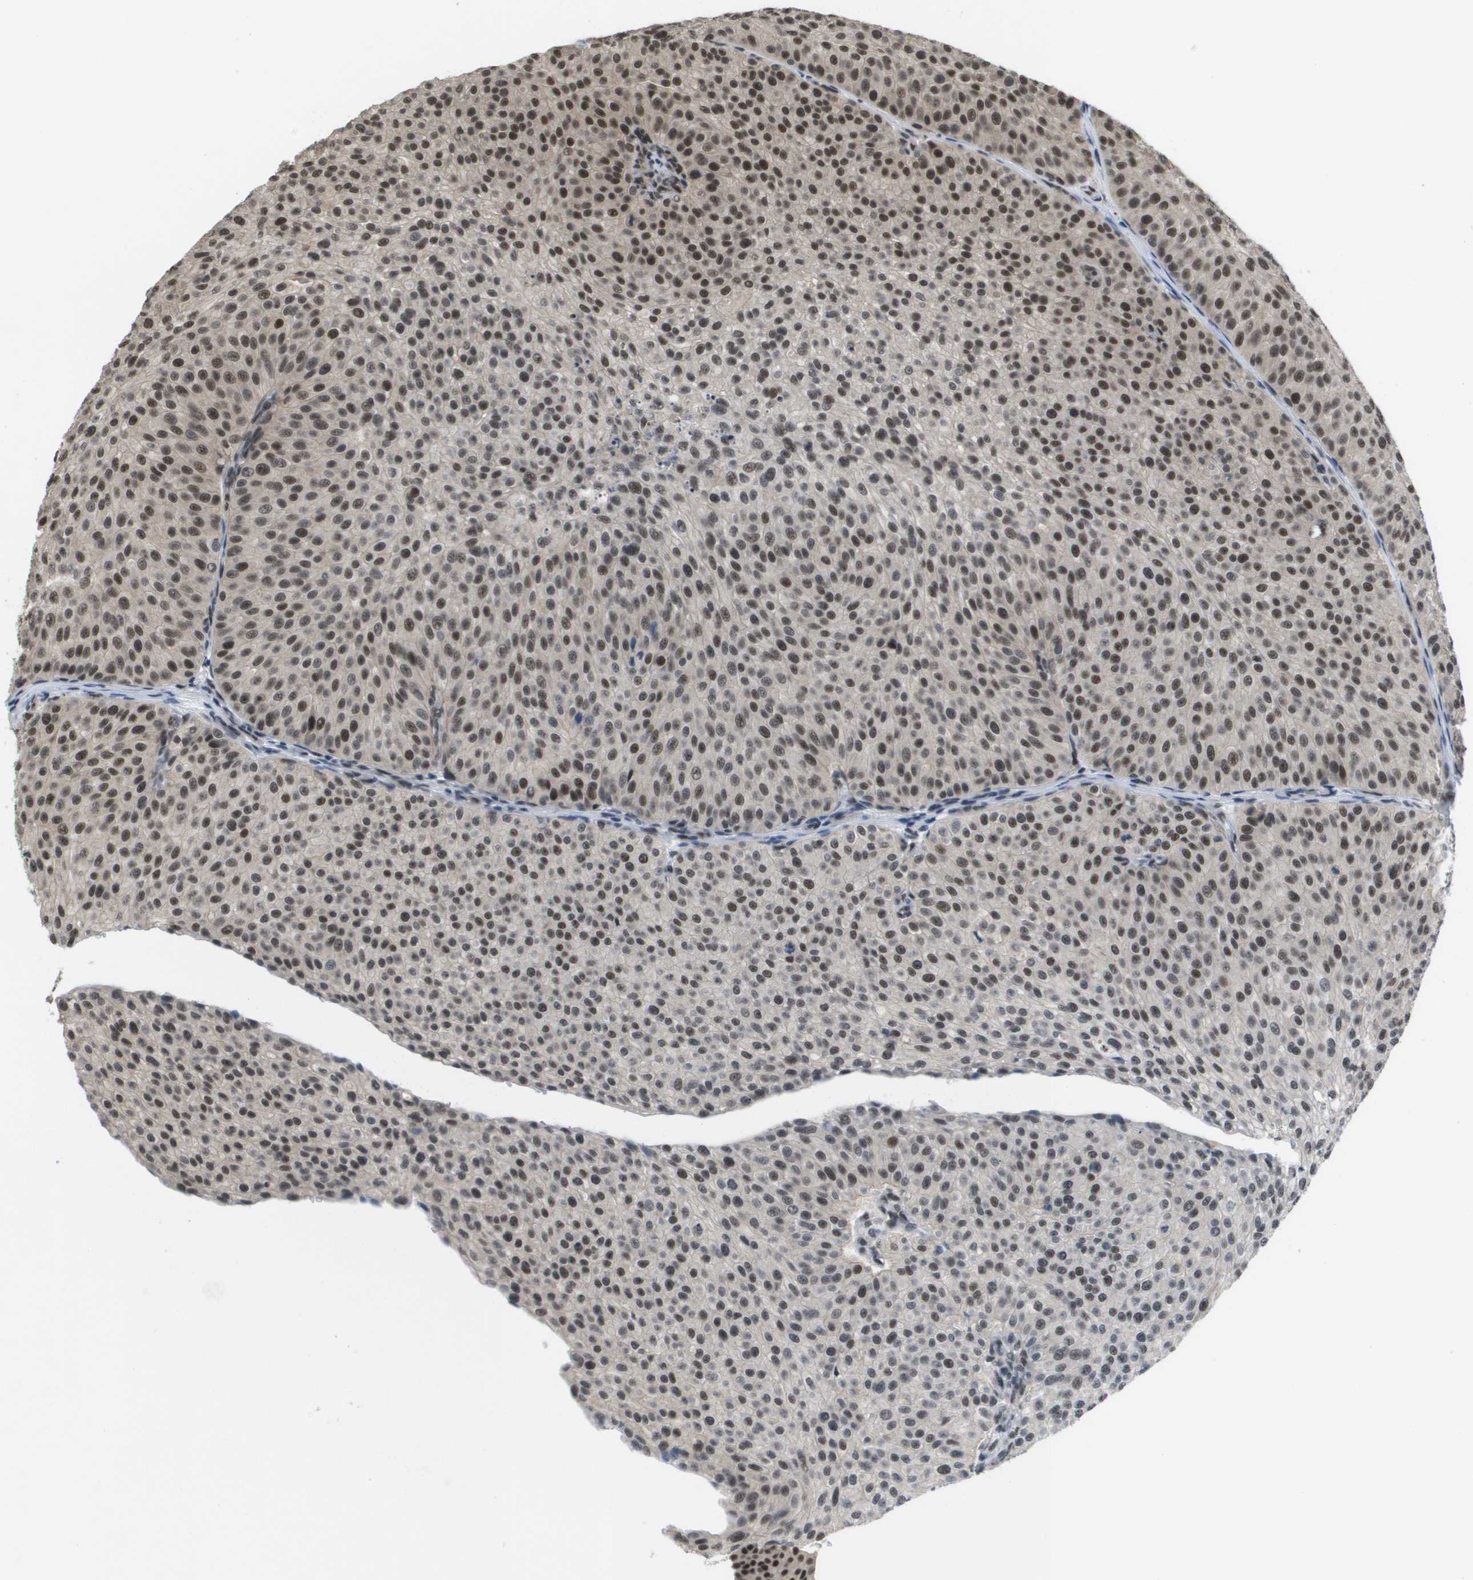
{"staining": {"intensity": "moderate", "quantity": ">75%", "location": "nuclear"}, "tissue": "urothelial cancer", "cell_type": "Tumor cells", "image_type": "cancer", "snomed": [{"axis": "morphology", "description": "Urothelial carcinoma, Low grade"}, {"axis": "topography", "description": "Smooth muscle"}, {"axis": "topography", "description": "Urinary bladder"}], "caption": "Immunohistochemical staining of human urothelial cancer shows medium levels of moderate nuclear staining in approximately >75% of tumor cells.", "gene": "ISY1", "patient": {"sex": "male", "age": 60}}